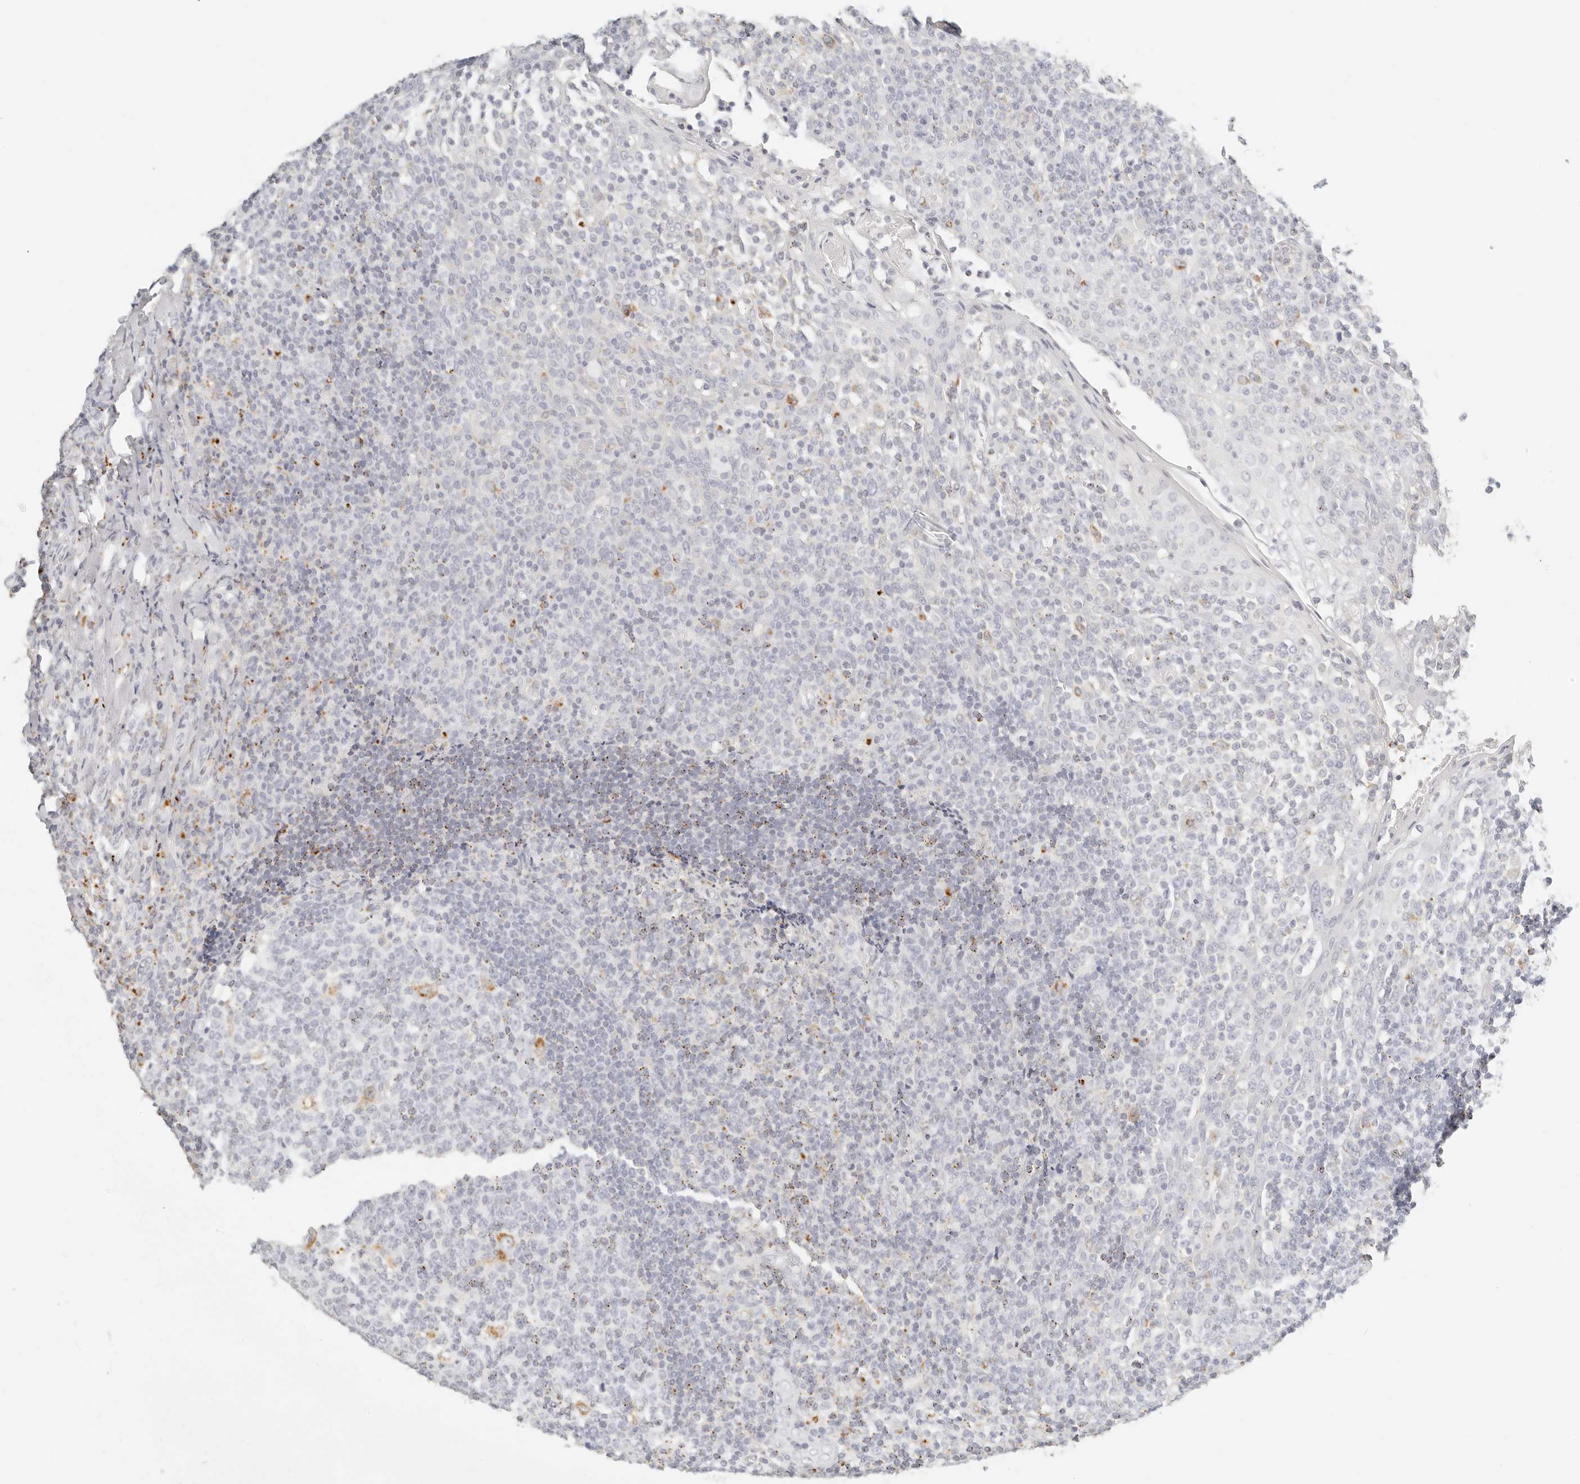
{"staining": {"intensity": "moderate", "quantity": "<25%", "location": "cytoplasmic/membranous"}, "tissue": "tonsil", "cell_type": "Germinal center cells", "image_type": "normal", "snomed": [{"axis": "morphology", "description": "Normal tissue, NOS"}, {"axis": "topography", "description": "Tonsil"}], "caption": "There is low levels of moderate cytoplasmic/membranous expression in germinal center cells of normal tonsil, as demonstrated by immunohistochemical staining (brown color).", "gene": "RNASET2", "patient": {"sex": "female", "age": 19}}